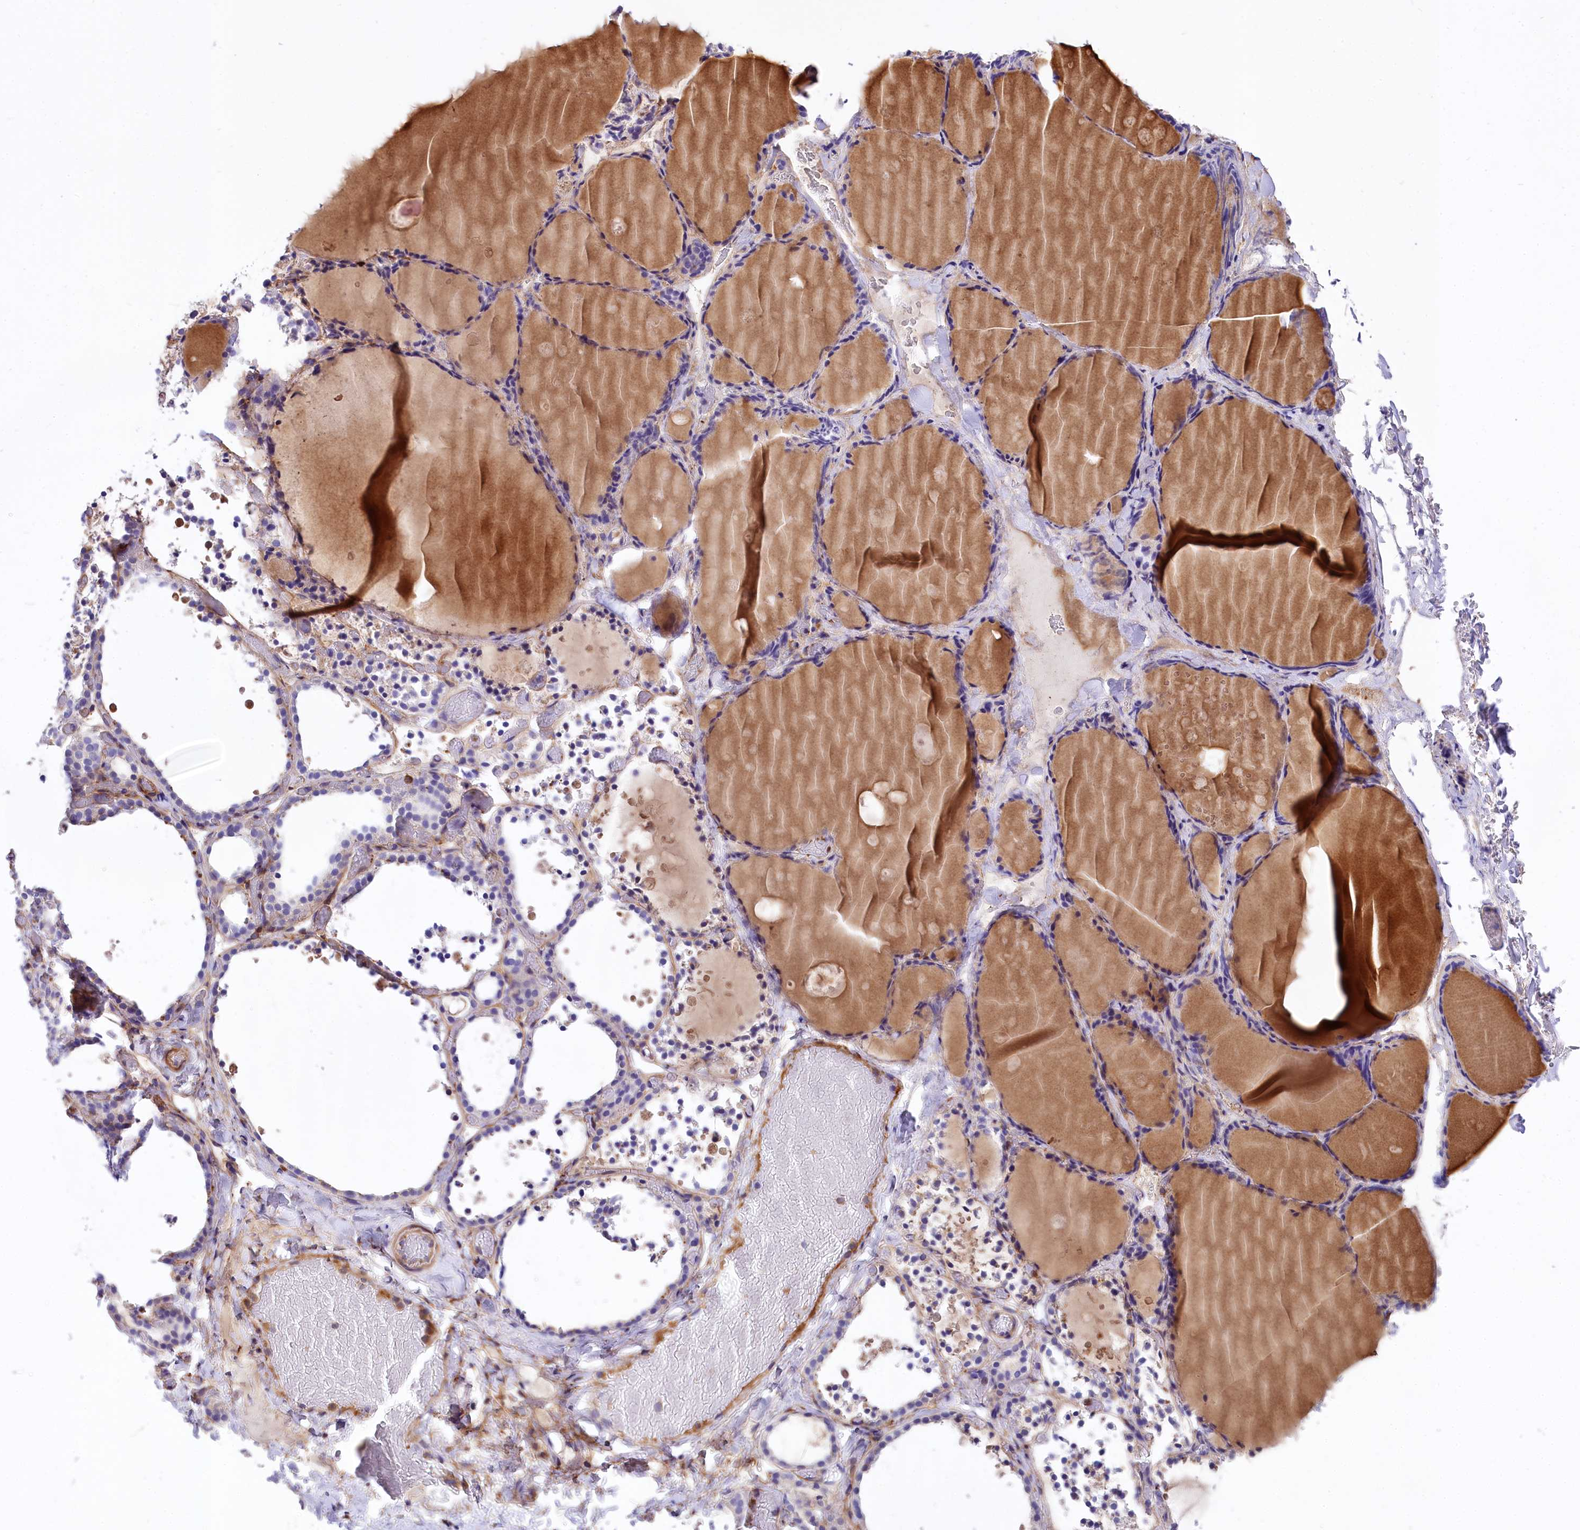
{"staining": {"intensity": "weak", "quantity": "<25%", "location": "cytoplasmic/membranous"}, "tissue": "thyroid gland", "cell_type": "Glandular cells", "image_type": "normal", "snomed": [{"axis": "morphology", "description": "Normal tissue, NOS"}, {"axis": "topography", "description": "Thyroid gland"}], "caption": "Immunohistochemistry (IHC) of benign human thyroid gland demonstrates no staining in glandular cells.", "gene": "FCHSD2", "patient": {"sex": "female", "age": 44}}